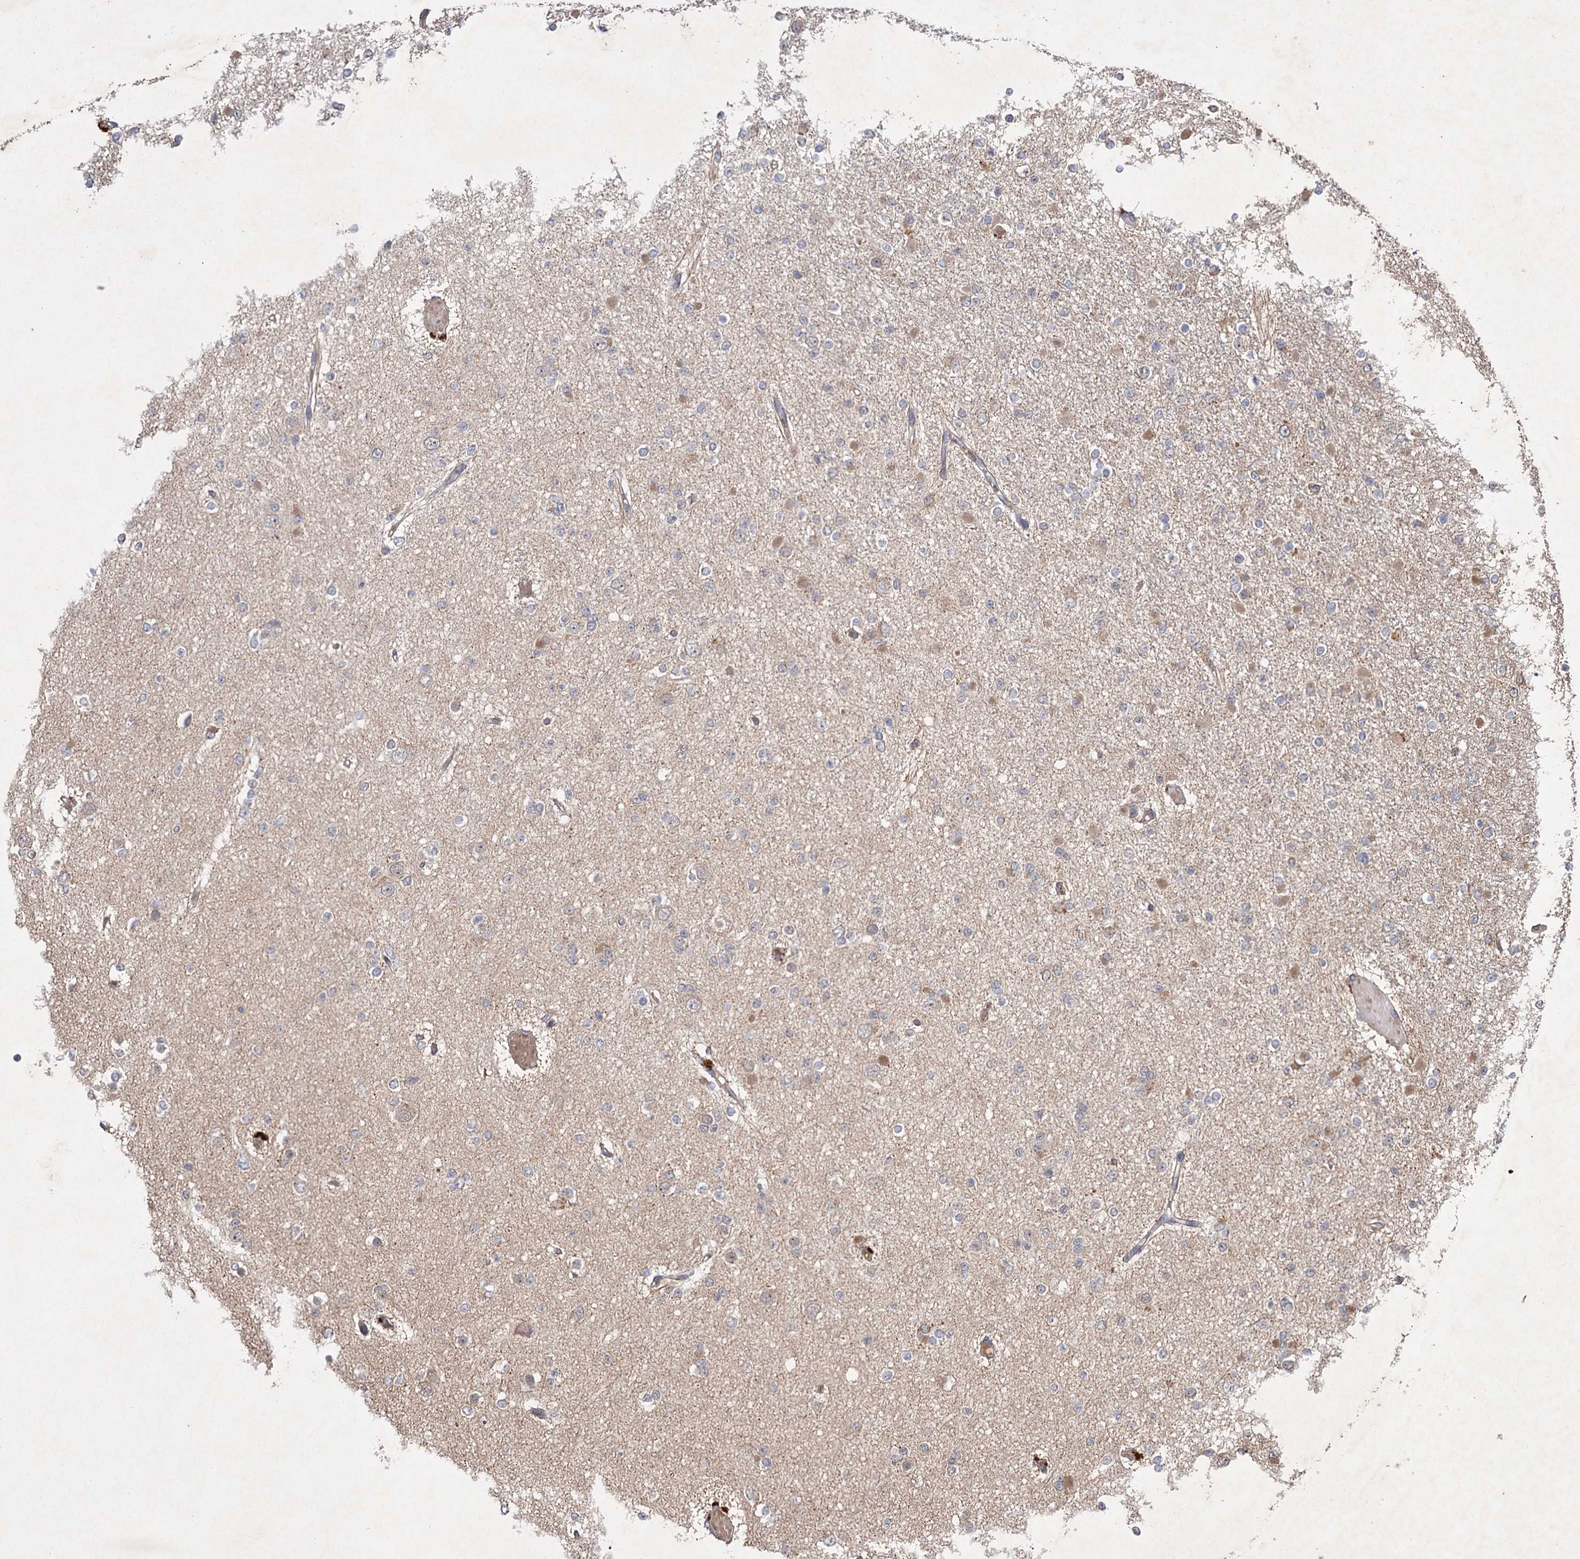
{"staining": {"intensity": "negative", "quantity": "none", "location": "none"}, "tissue": "glioma", "cell_type": "Tumor cells", "image_type": "cancer", "snomed": [{"axis": "morphology", "description": "Glioma, malignant, Low grade"}, {"axis": "topography", "description": "Brain"}], "caption": "Image shows no significant protein positivity in tumor cells of malignant low-grade glioma.", "gene": "FBXW8", "patient": {"sex": "female", "age": 22}}